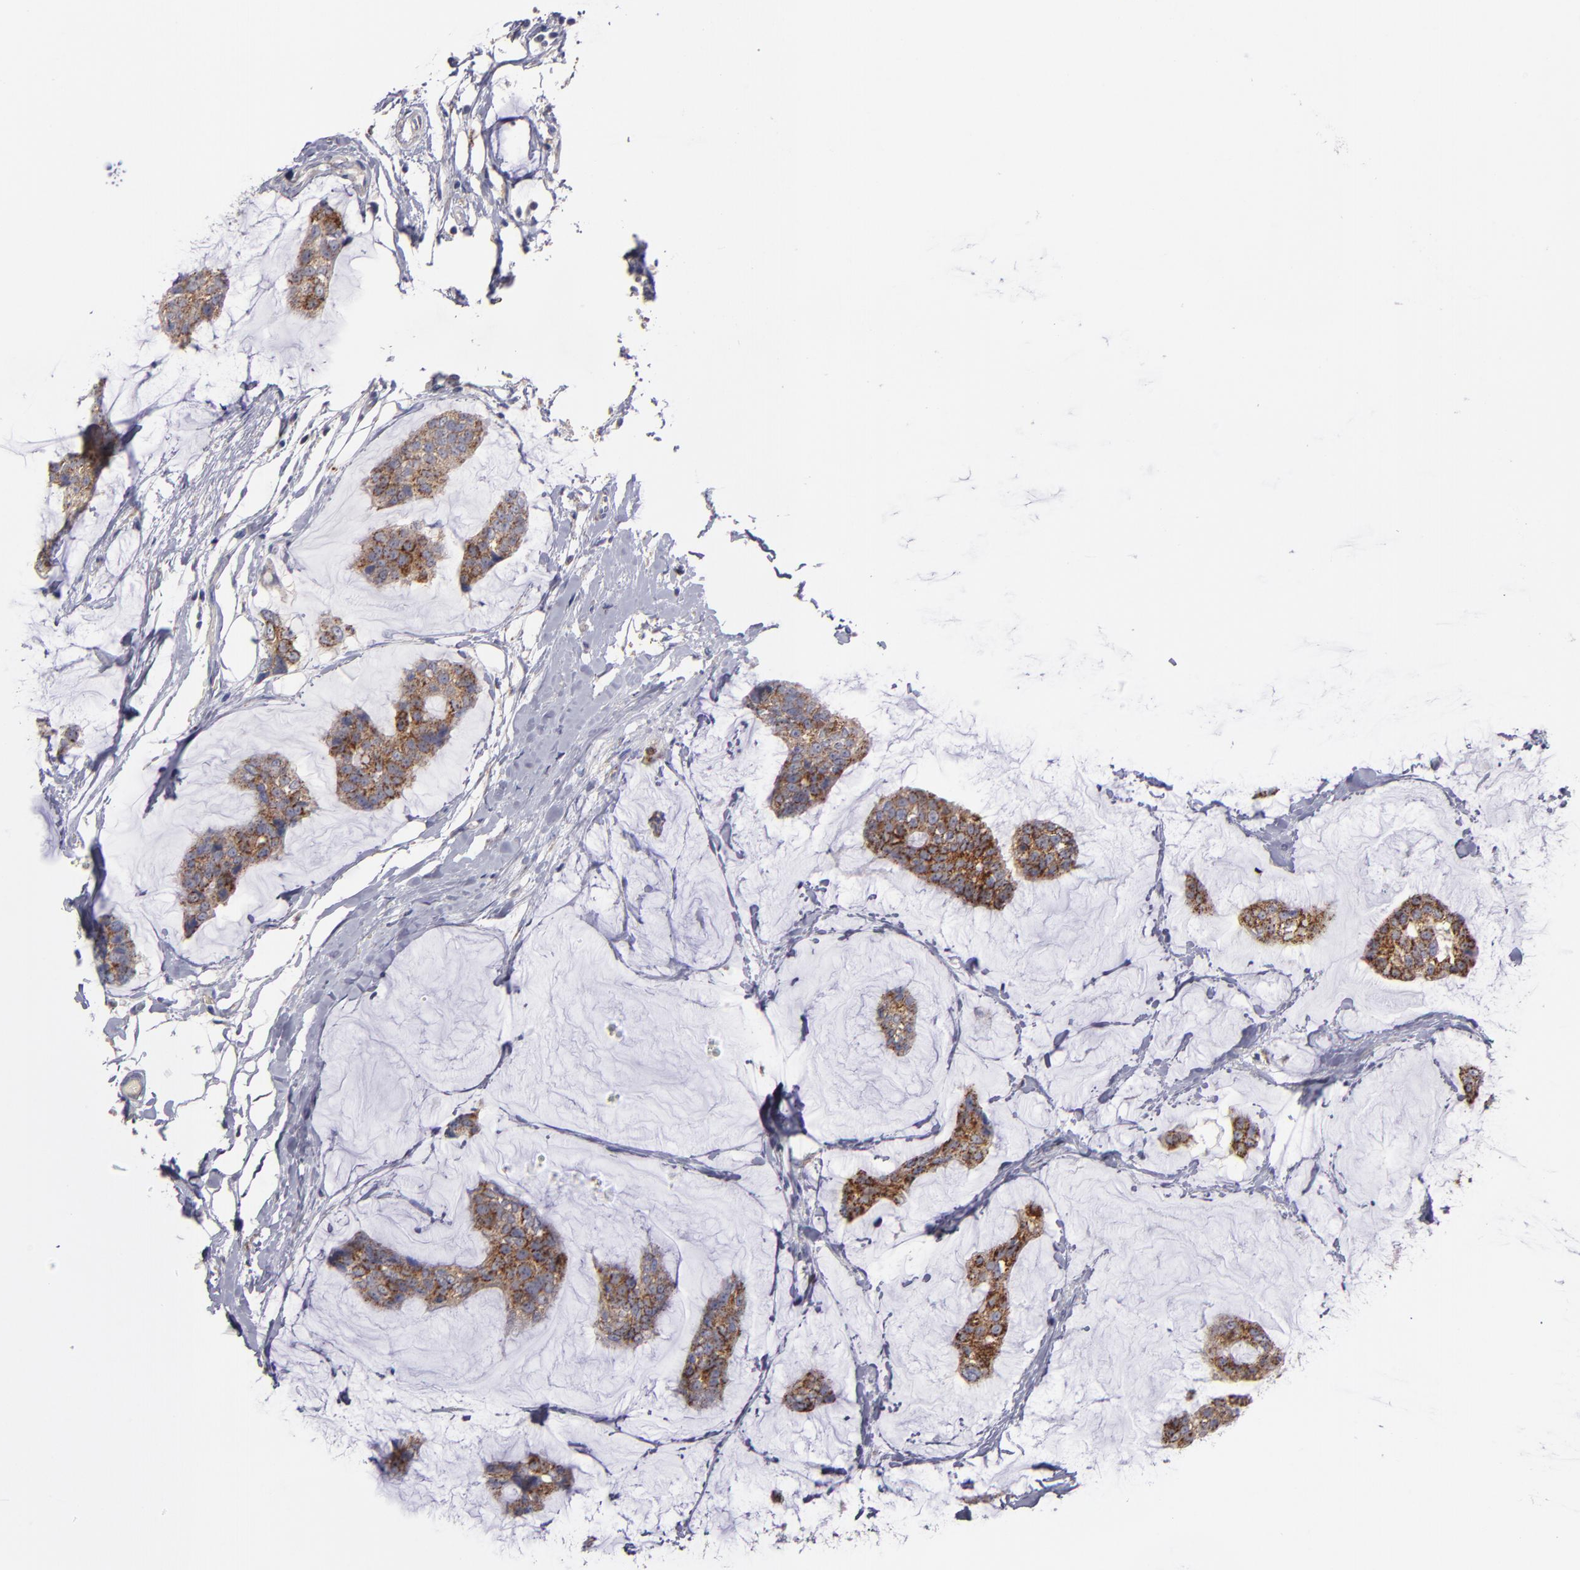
{"staining": {"intensity": "moderate", "quantity": ">75%", "location": "cytoplasmic/membranous"}, "tissue": "breast cancer", "cell_type": "Tumor cells", "image_type": "cancer", "snomed": [{"axis": "morphology", "description": "Duct carcinoma"}, {"axis": "topography", "description": "Breast"}], "caption": "Protein staining by immunohistochemistry (IHC) exhibits moderate cytoplasmic/membranous positivity in approximately >75% of tumor cells in breast invasive ductal carcinoma. The protein is stained brown, and the nuclei are stained in blue (DAB IHC with brightfield microscopy, high magnification).", "gene": "CLTA", "patient": {"sex": "female", "age": 93}}